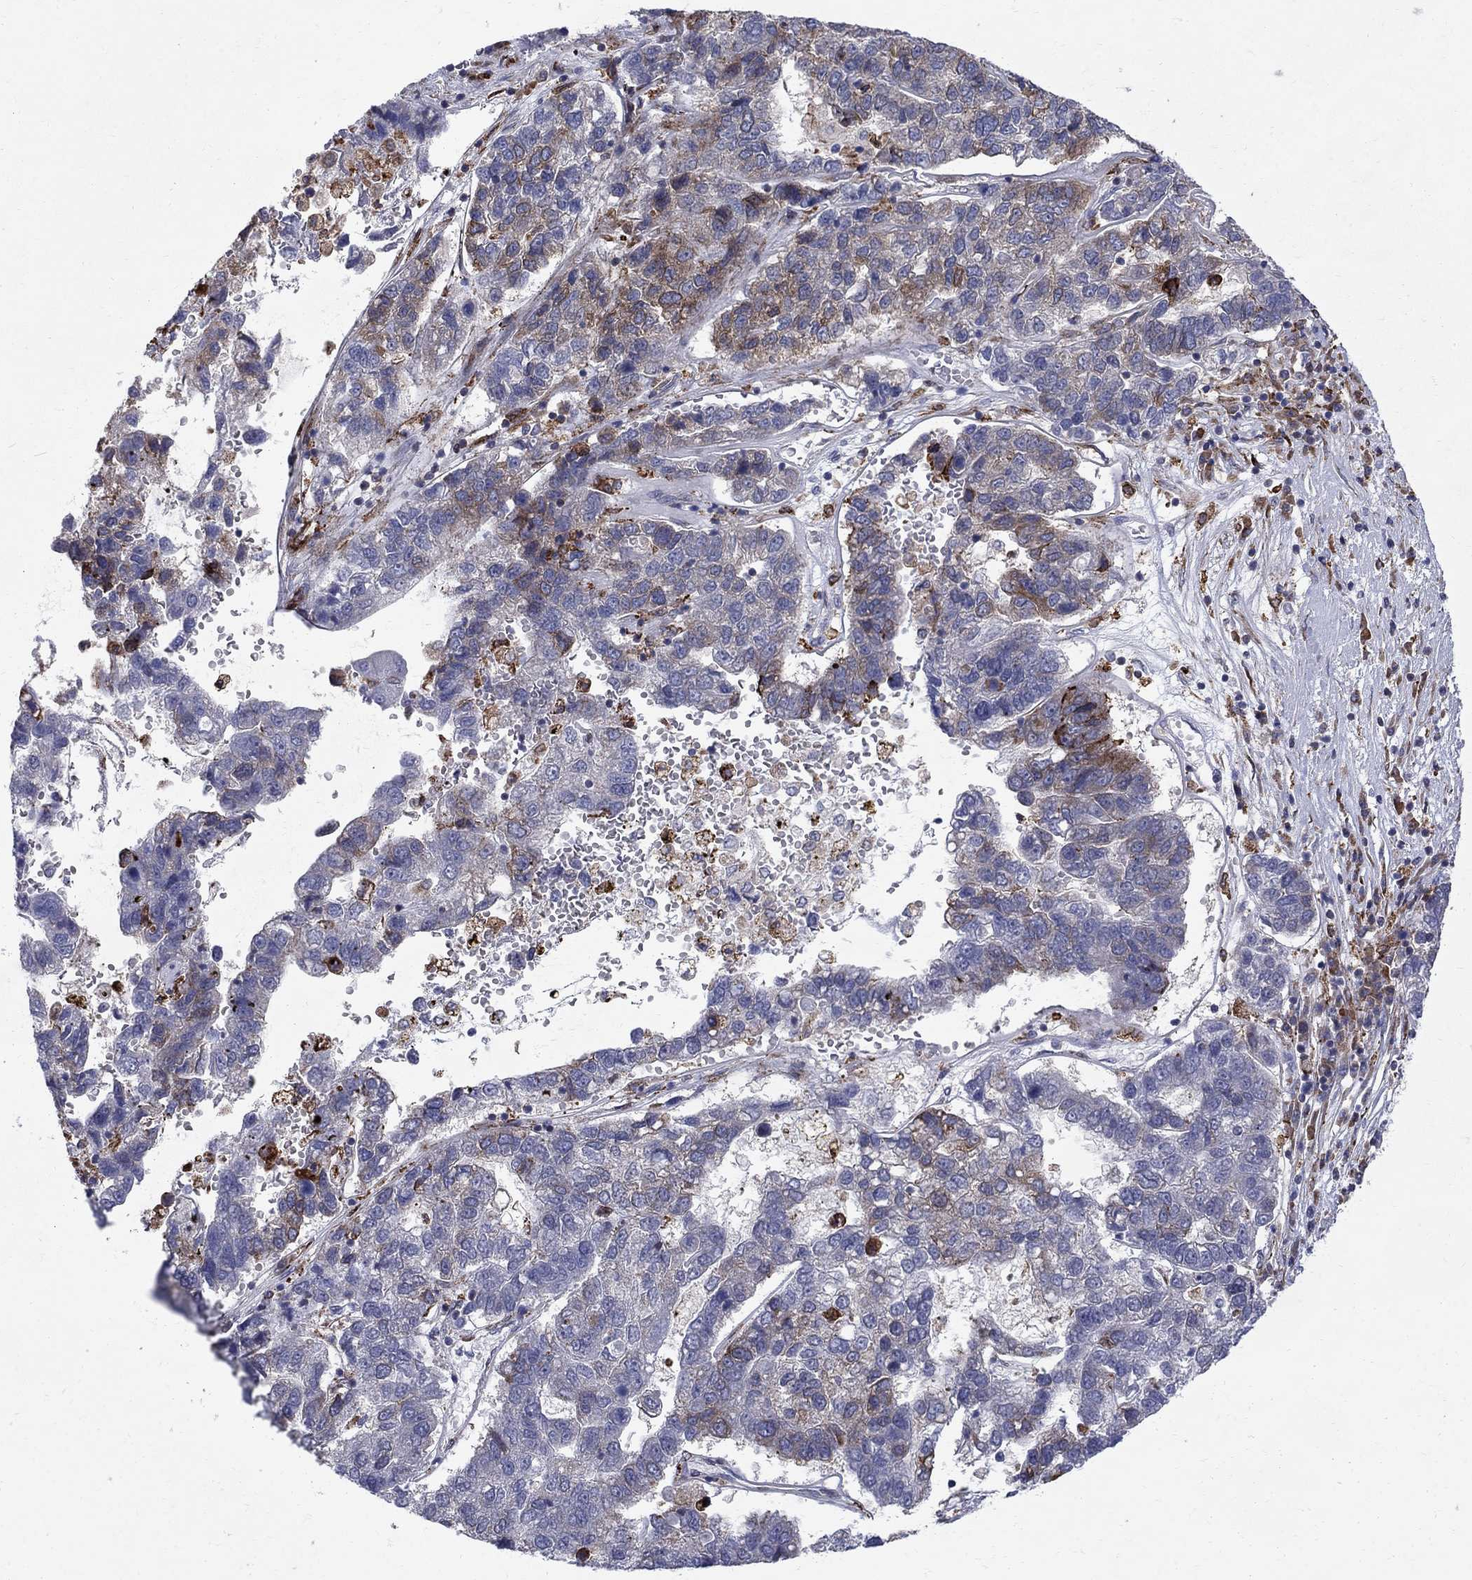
{"staining": {"intensity": "strong", "quantity": "<25%", "location": "cytoplasmic/membranous"}, "tissue": "pancreatic cancer", "cell_type": "Tumor cells", "image_type": "cancer", "snomed": [{"axis": "morphology", "description": "Adenocarcinoma, NOS"}, {"axis": "topography", "description": "Pancreas"}], "caption": "Immunohistochemical staining of pancreatic adenocarcinoma demonstrates medium levels of strong cytoplasmic/membranous protein positivity in about <25% of tumor cells.", "gene": "CAB39L", "patient": {"sex": "female", "age": 61}}